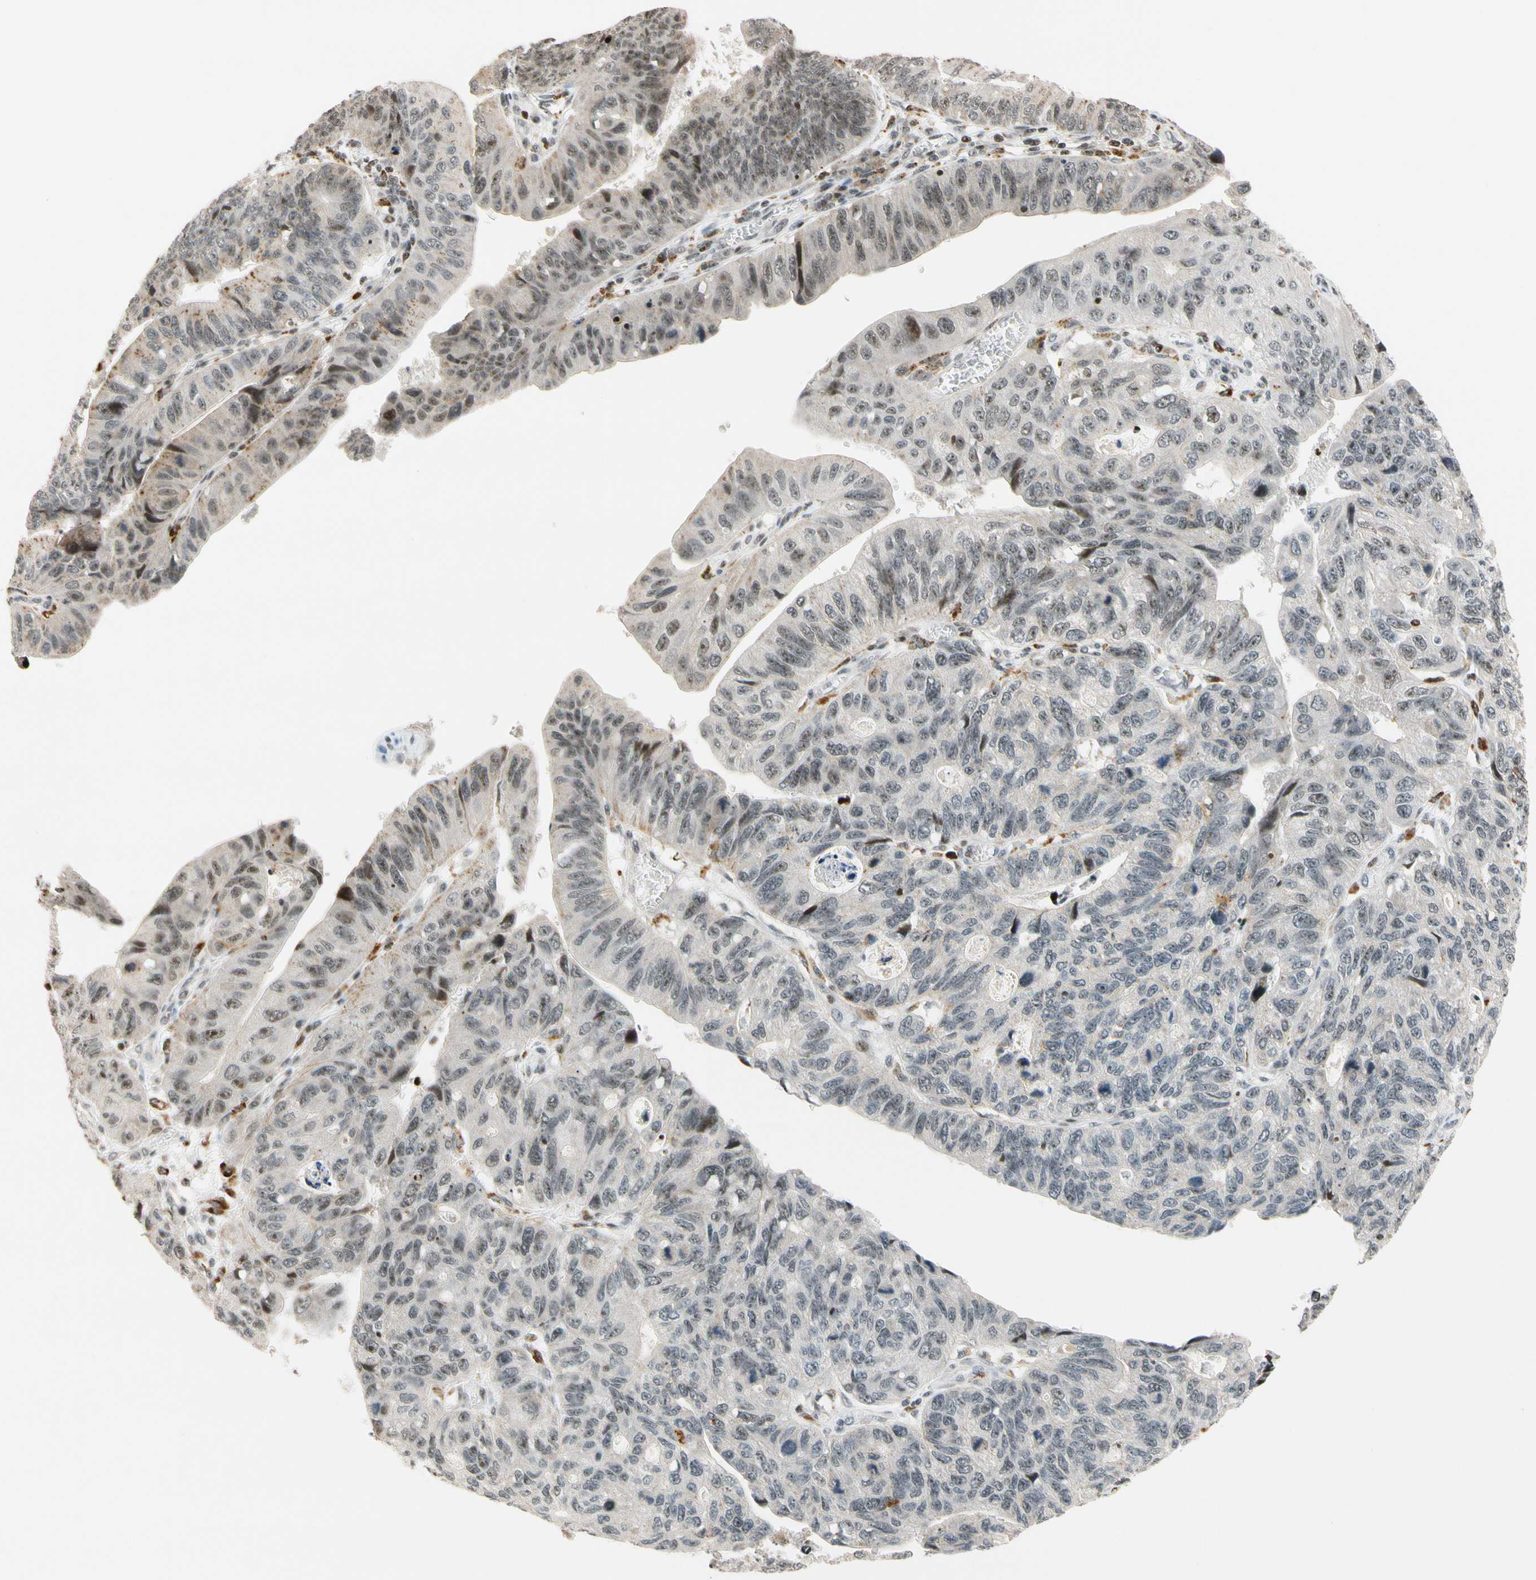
{"staining": {"intensity": "weak", "quantity": "25%-75%", "location": "cytoplasmic/membranous,nuclear"}, "tissue": "stomach cancer", "cell_type": "Tumor cells", "image_type": "cancer", "snomed": [{"axis": "morphology", "description": "Adenocarcinoma, NOS"}, {"axis": "topography", "description": "Stomach"}], "caption": "There is low levels of weak cytoplasmic/membranous and nuclear staining in tumor cells of stomach cancer, as demonstrated by immunohistochemical staining (brown color).", "gene": "CDK7", "patient": {"sex": "male", "age": 59}}